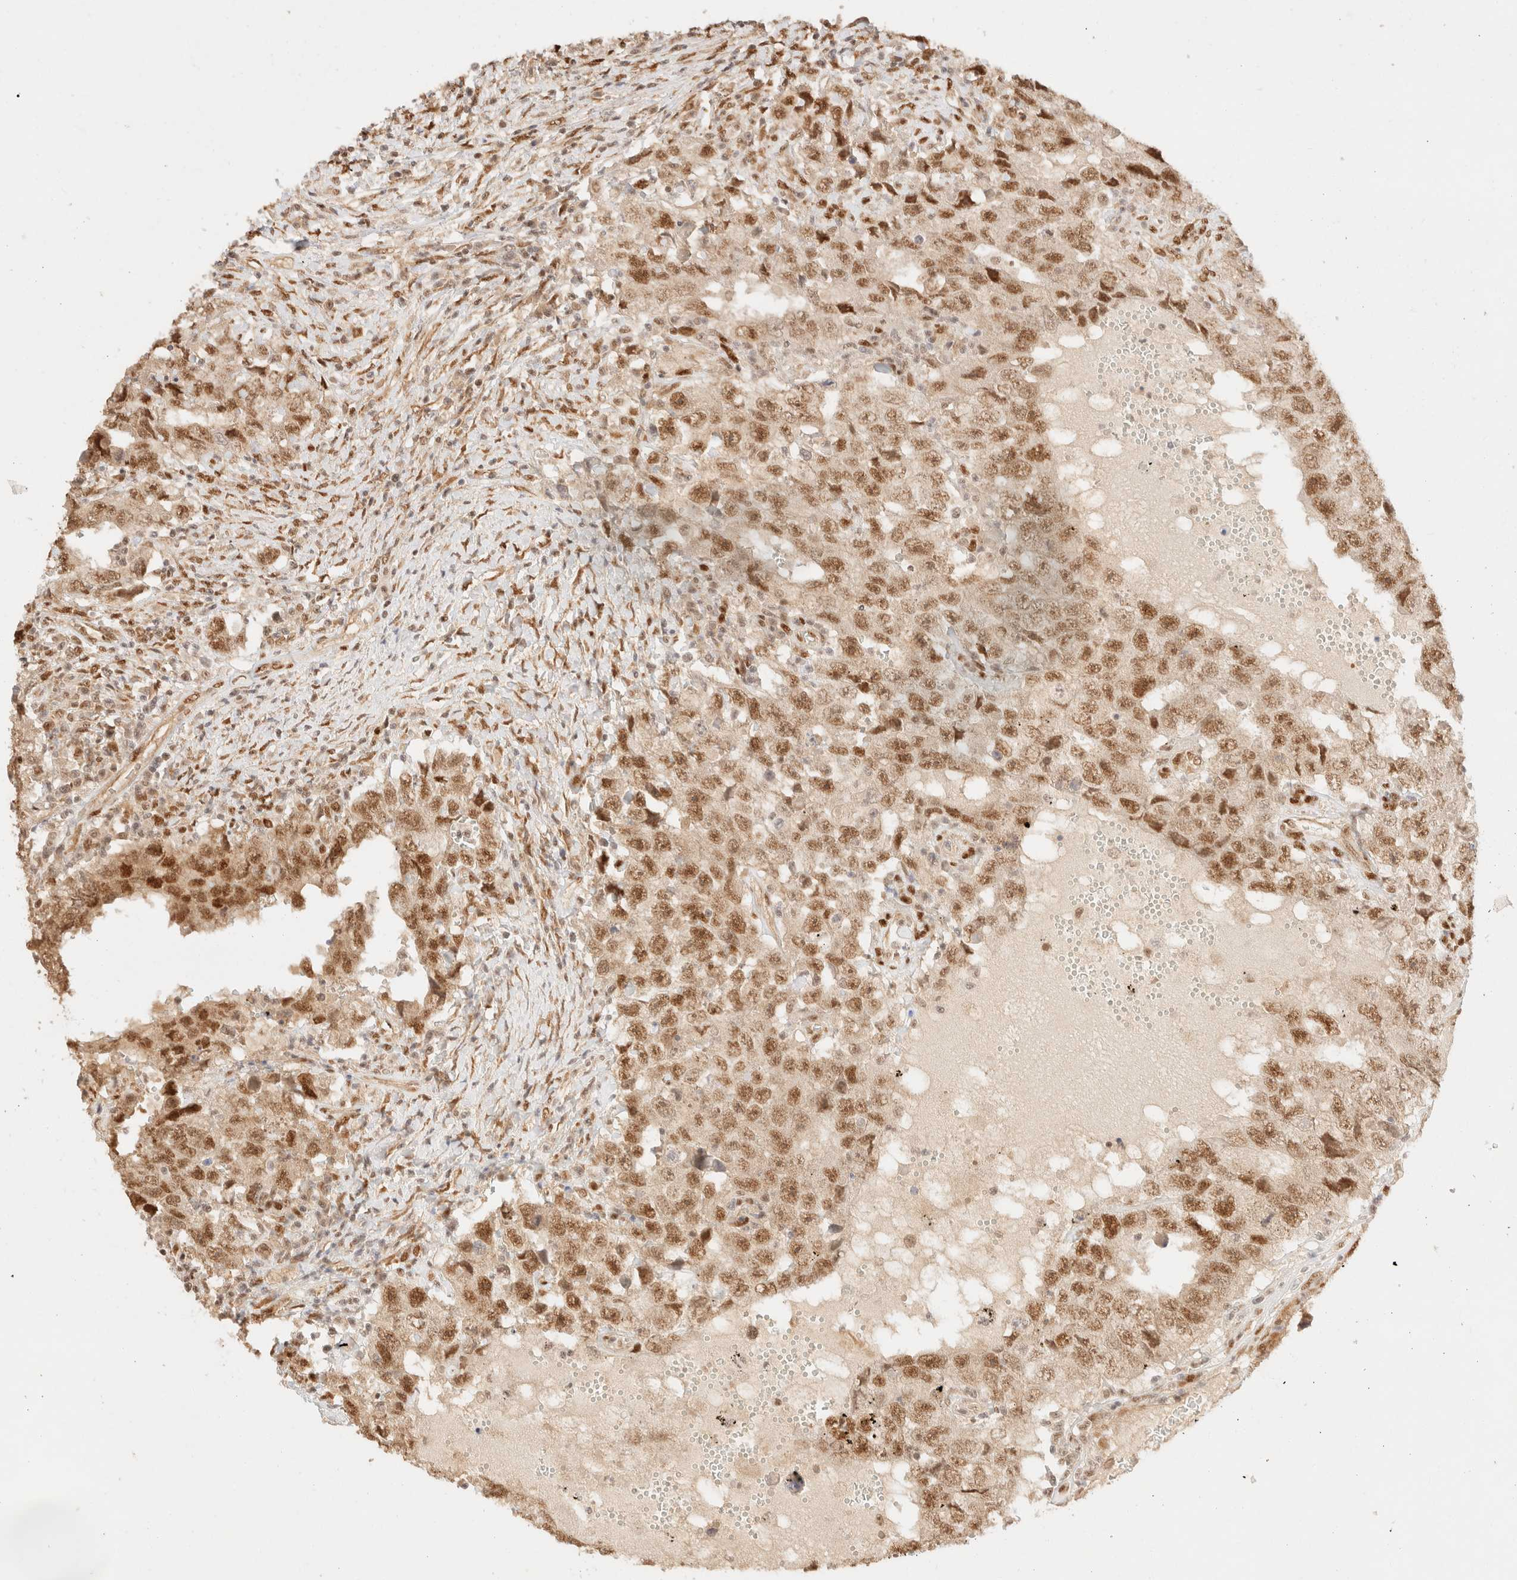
{"staining": {"intensity": "moderate", "quantity": ">75%", "location": "nuclear"}, "tissue": "testis cancer", "cell_type": "Tumor cells", "image_type": "cancer", "snomed": [{"axis": "morphology", "description": "Carcinoma, Embryonal, NOS"}, {"axis": "topography", "description": "Testis"}], "caption": "Testis cancer tissue displays moderate nuclear expression in approximately >75% of tumor cells, visualized by immunohistochemistry.", "gene": "ZNF768", "patient": {"sex": "male", "age": 26}}